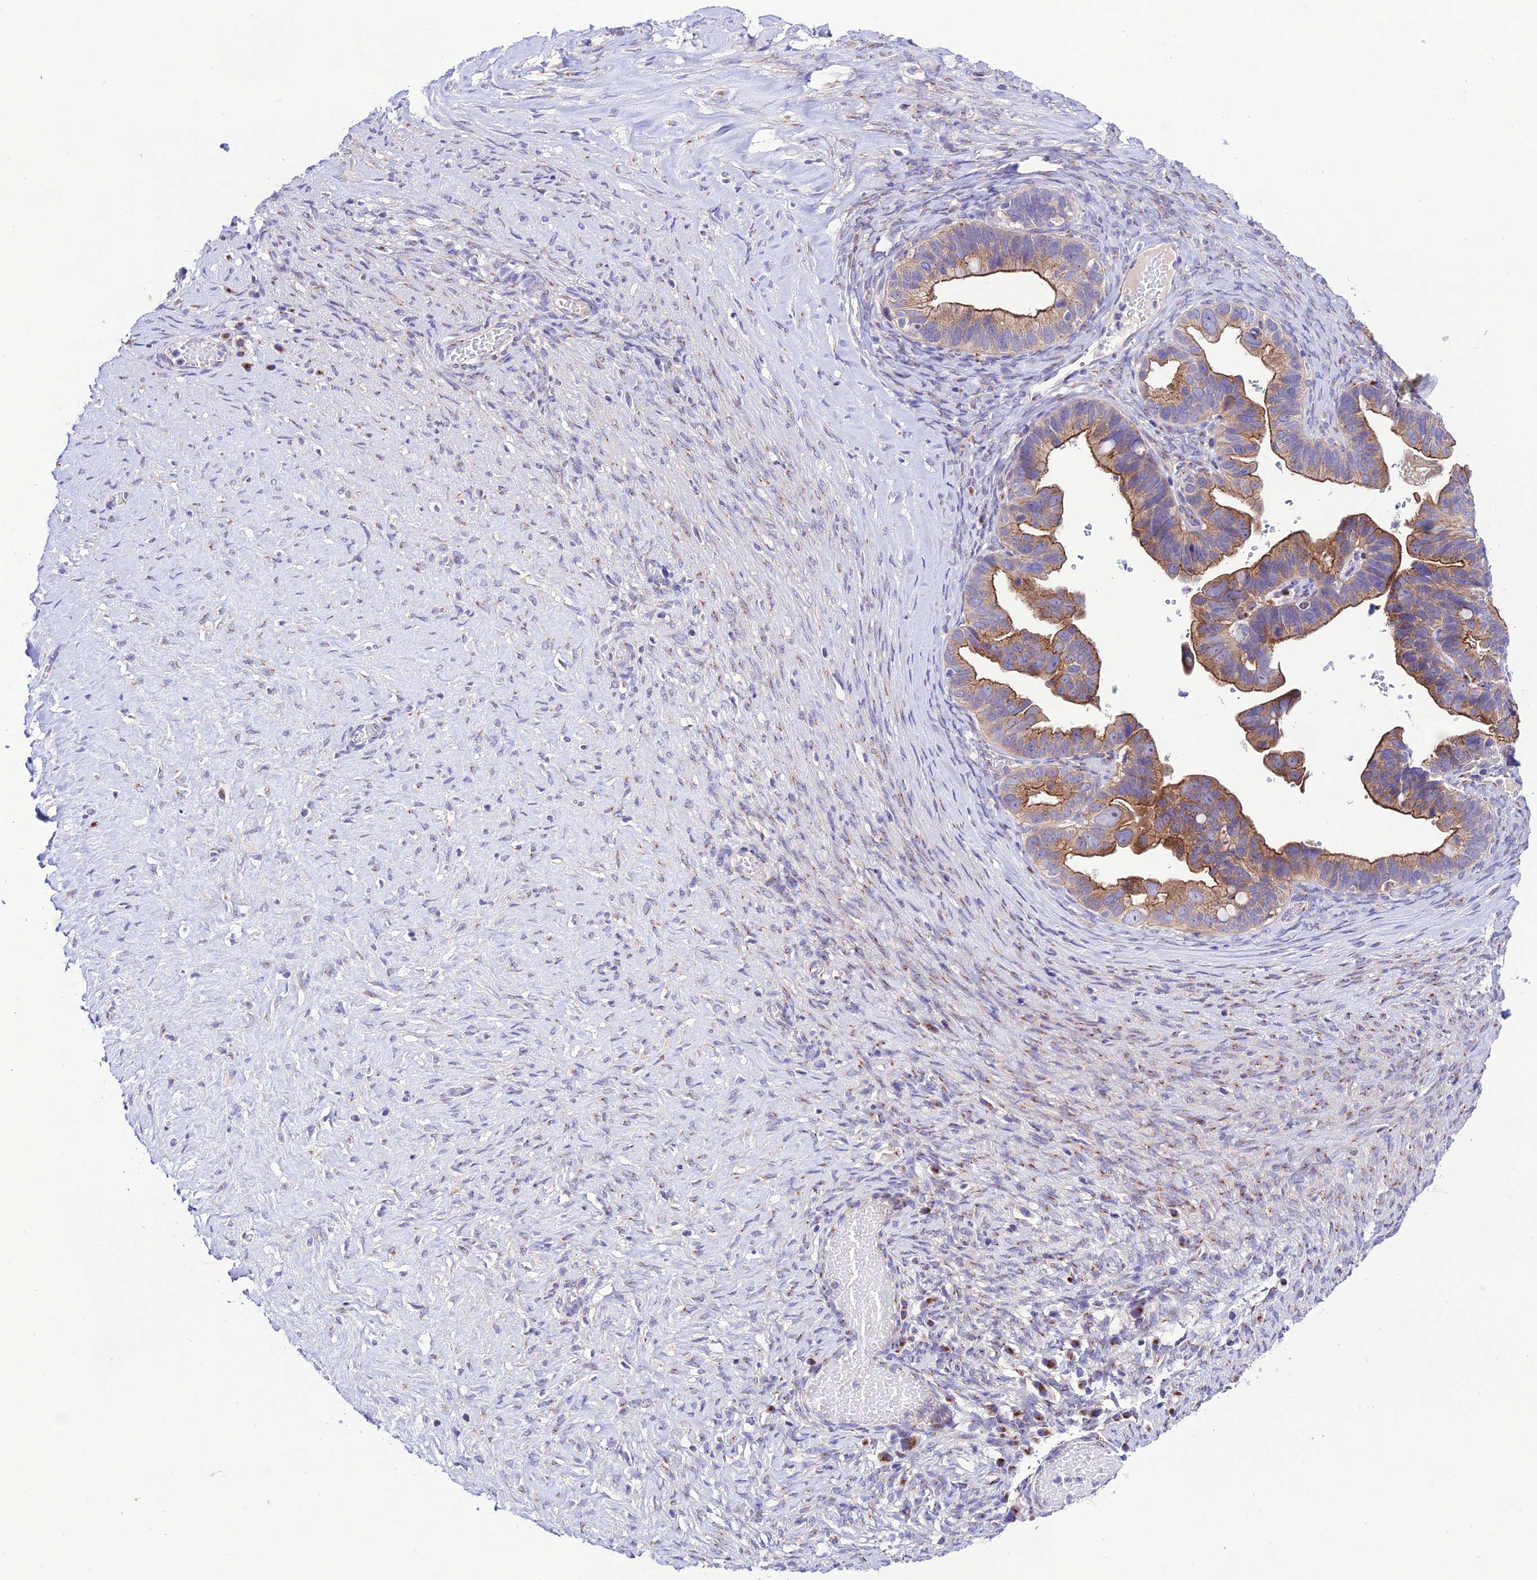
{"staining": {"intensity": "moderate", "quantity": "25%-75%", "location": "cytoplasmic/membranous"}, "tissue": "ovarian cancer", "cell_type": "Tumor cells", "image_type": "cancer", "snomed": [{"axis": "morphology", "description": "Cystadenocarcinoma, serous, NOS"}, {"axis": "topography", "description": "Ovary"}], "caption": "Immunohistochemical staining of ovarian serous cystadenocarcinoma displays medium levels of moderate cytoplasmic/membranous protein expression in approximately 25%-75% of tumor cells.", "gene": "LACTB2", "patient": {"sex": "female", "age": 56}}